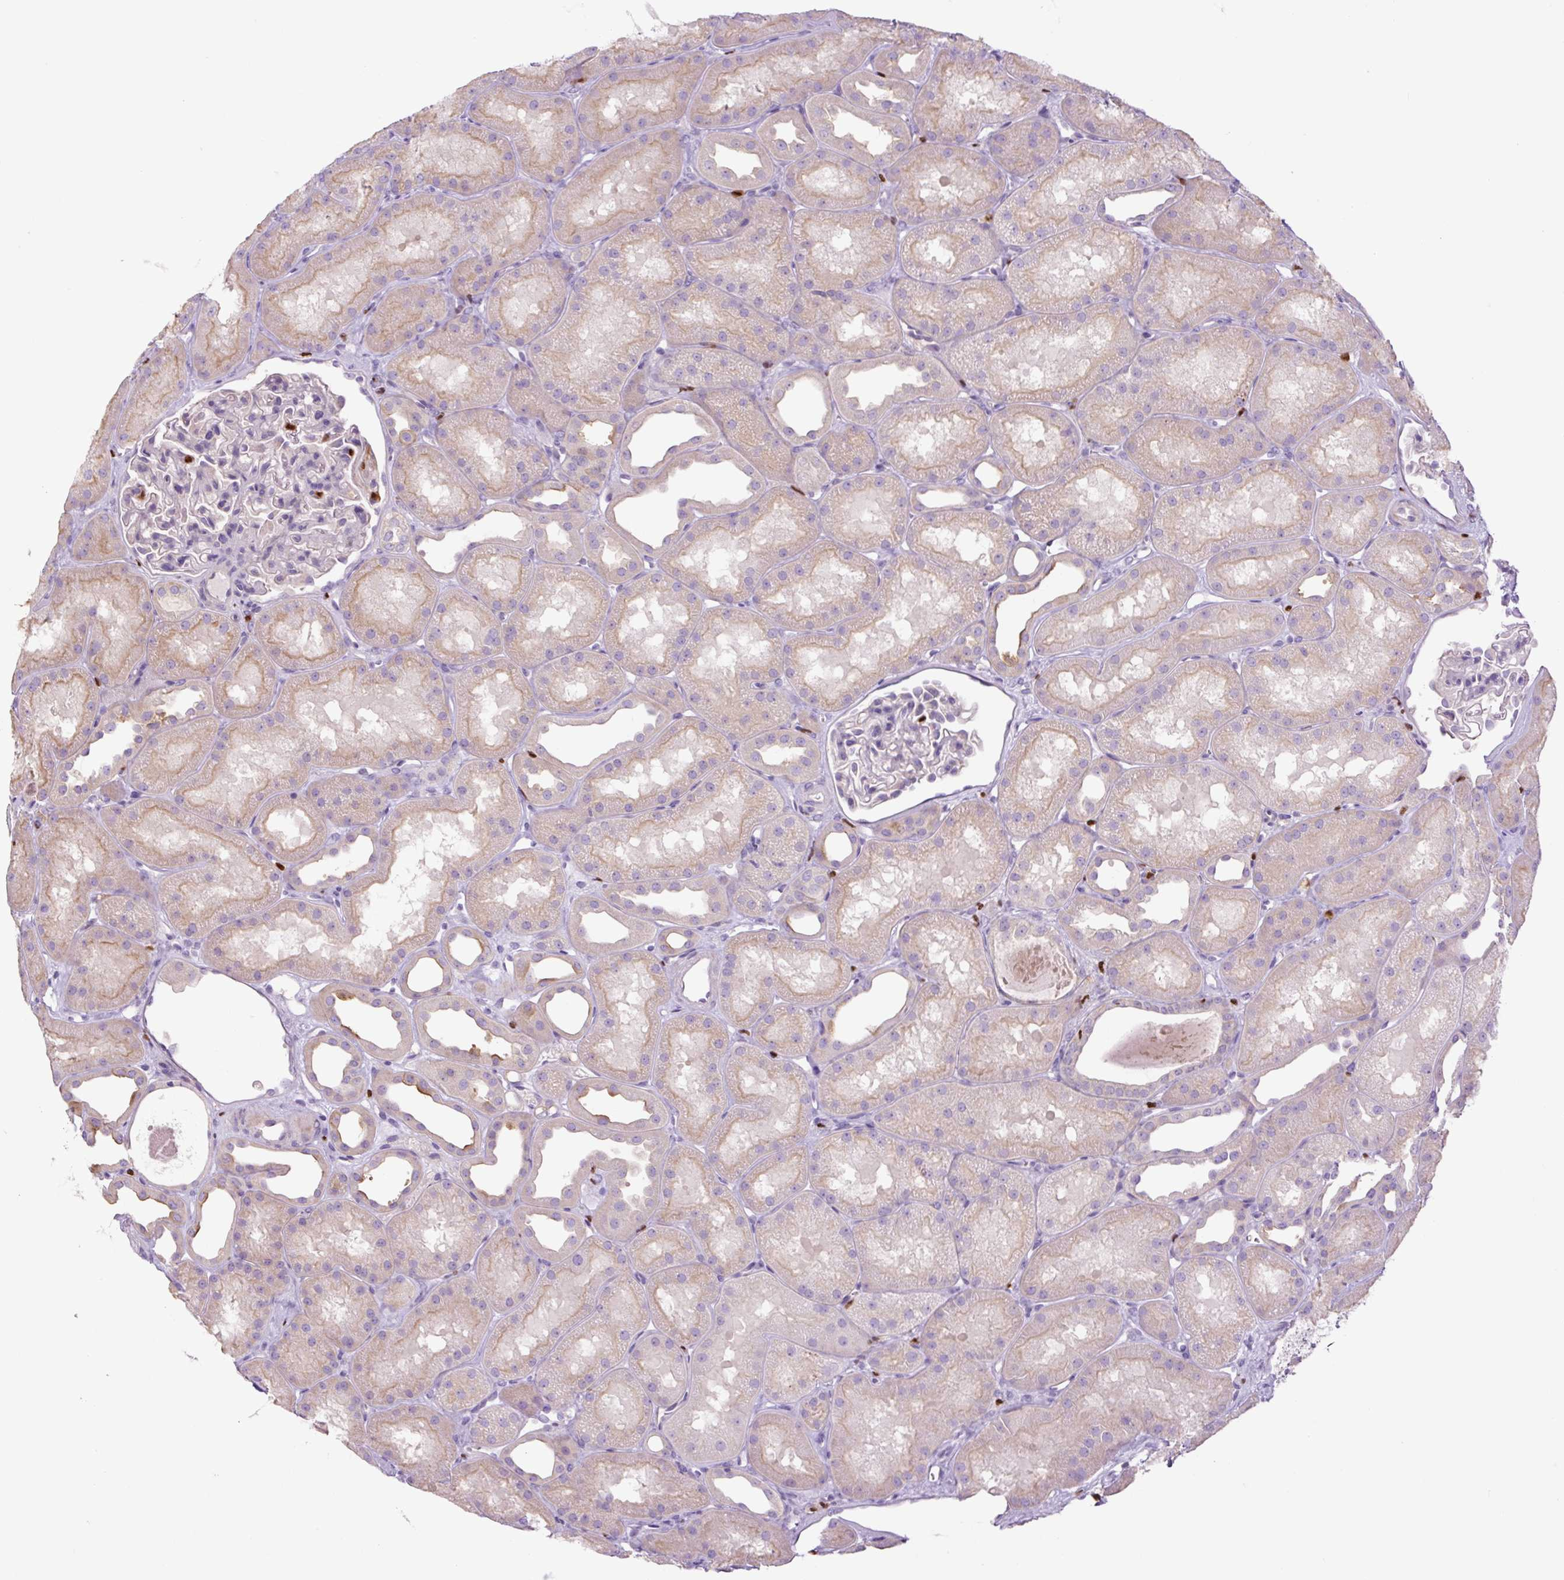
{"staining": {"intensity": "negative", "quantity": "none", "location": "none"}, "tissue": "kidney", "cell_type": "Cells in glomeruli", "image_type": "normal", "snomed": [{"axis": "morphology", "description": "Normal tissue, NOS"}, {"axis": "topography", "description": "Kidney"}], "caption": "IHC image of normal kidney stained for a protein (brown), which exhibits no staining in cells in glomeruli.", "gene": "SPI1", "patient": {"sex": "male", "age": 61}}